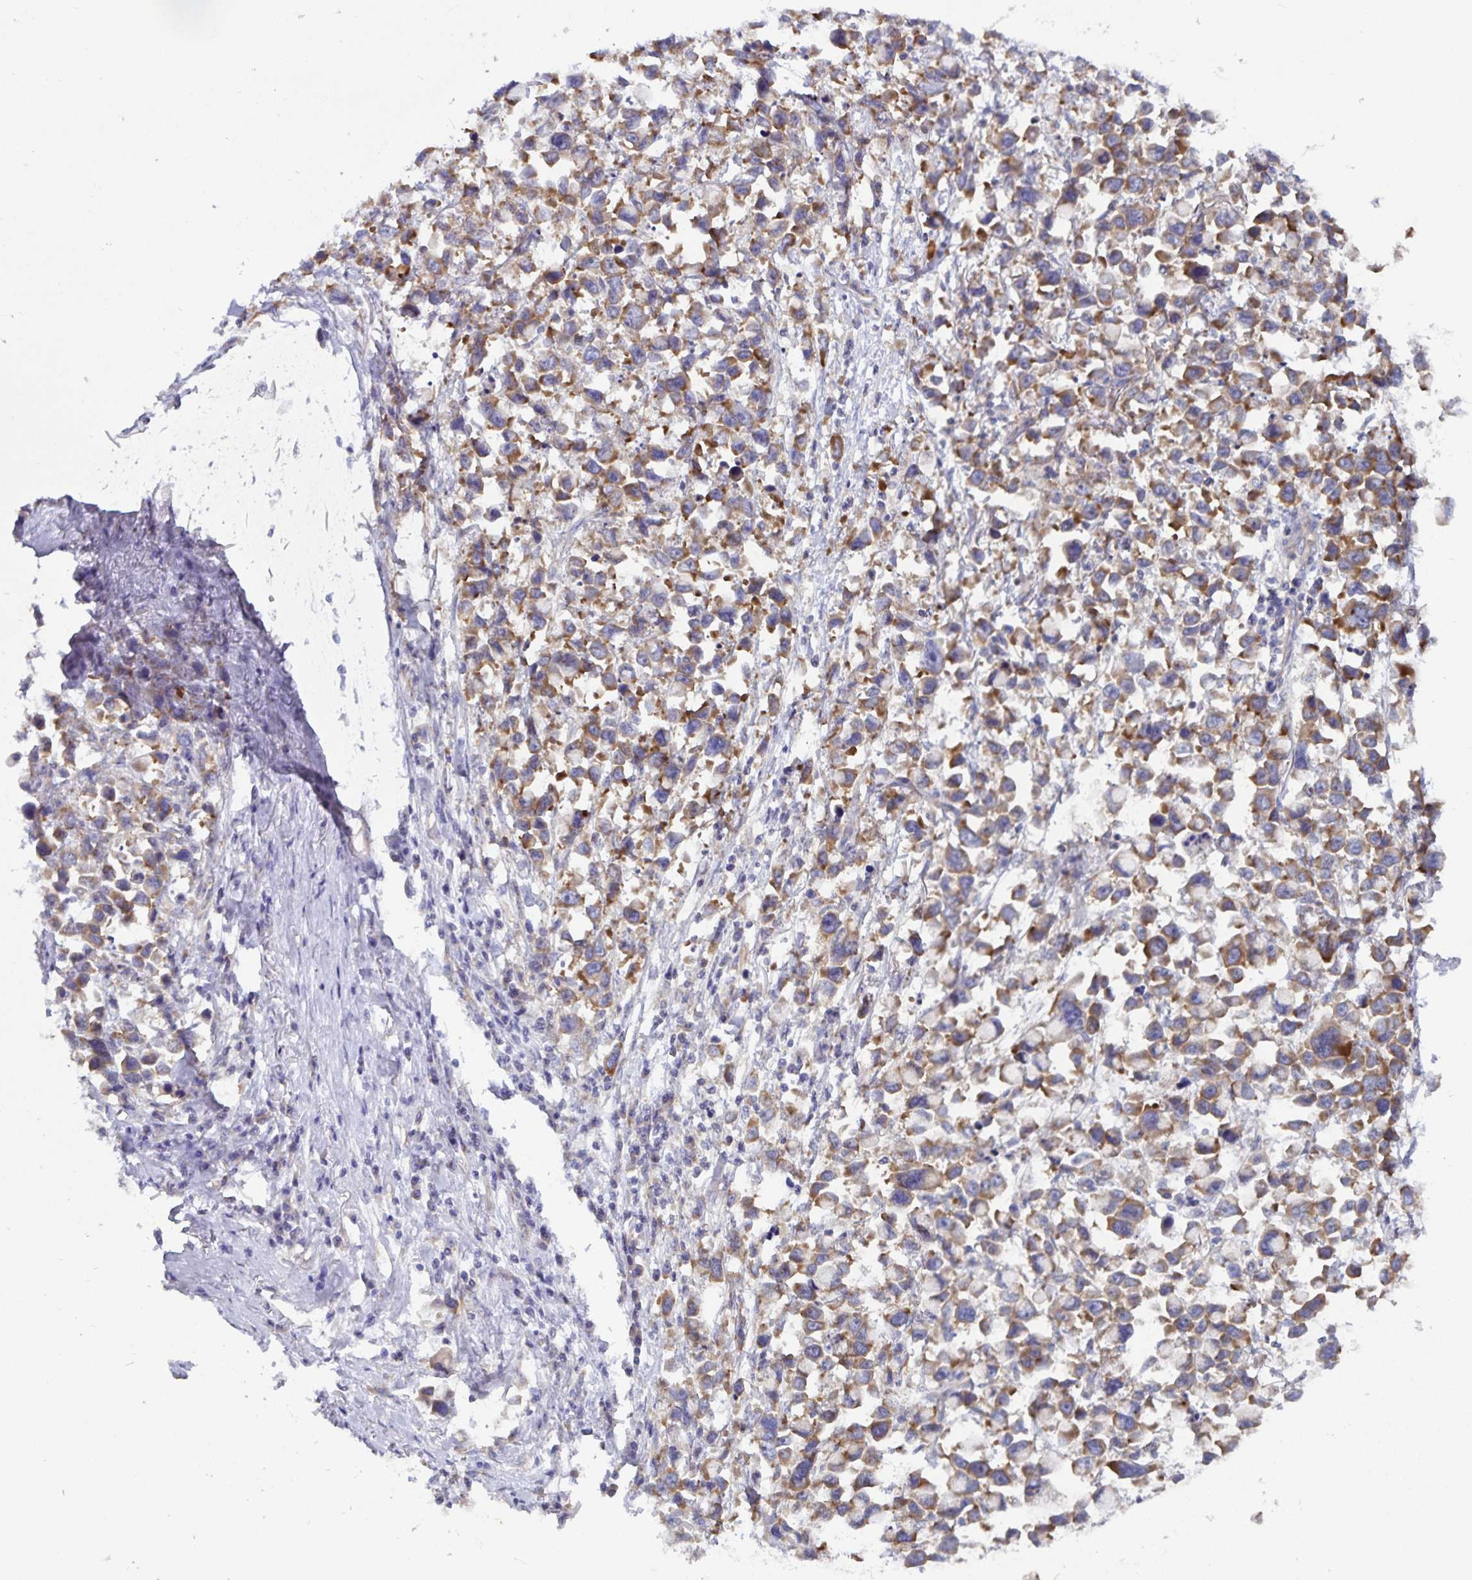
{"staining": {"intensity": "moderate", "quantity": ">75%", "location": "cytoplasmic/membranous"}, "tissue": "stomach cancer", "cell_type": "Tumor cells", "image_type": "cancer", "snomed": [{"axis": "morphology", "description": "Adenocarcinoma, NOS"}, {"axis": "topography", "description": "Stomach"}], "caption": "Stomach cancer tissue displays moderate cytoplasmic/membranous staining in approximately >75% of tumor cells, visualized by immunohistochemistry. Nuclei are stained in blue.", "gene": "FAM120A", "patient": {"sex": "female", "age": 81}}